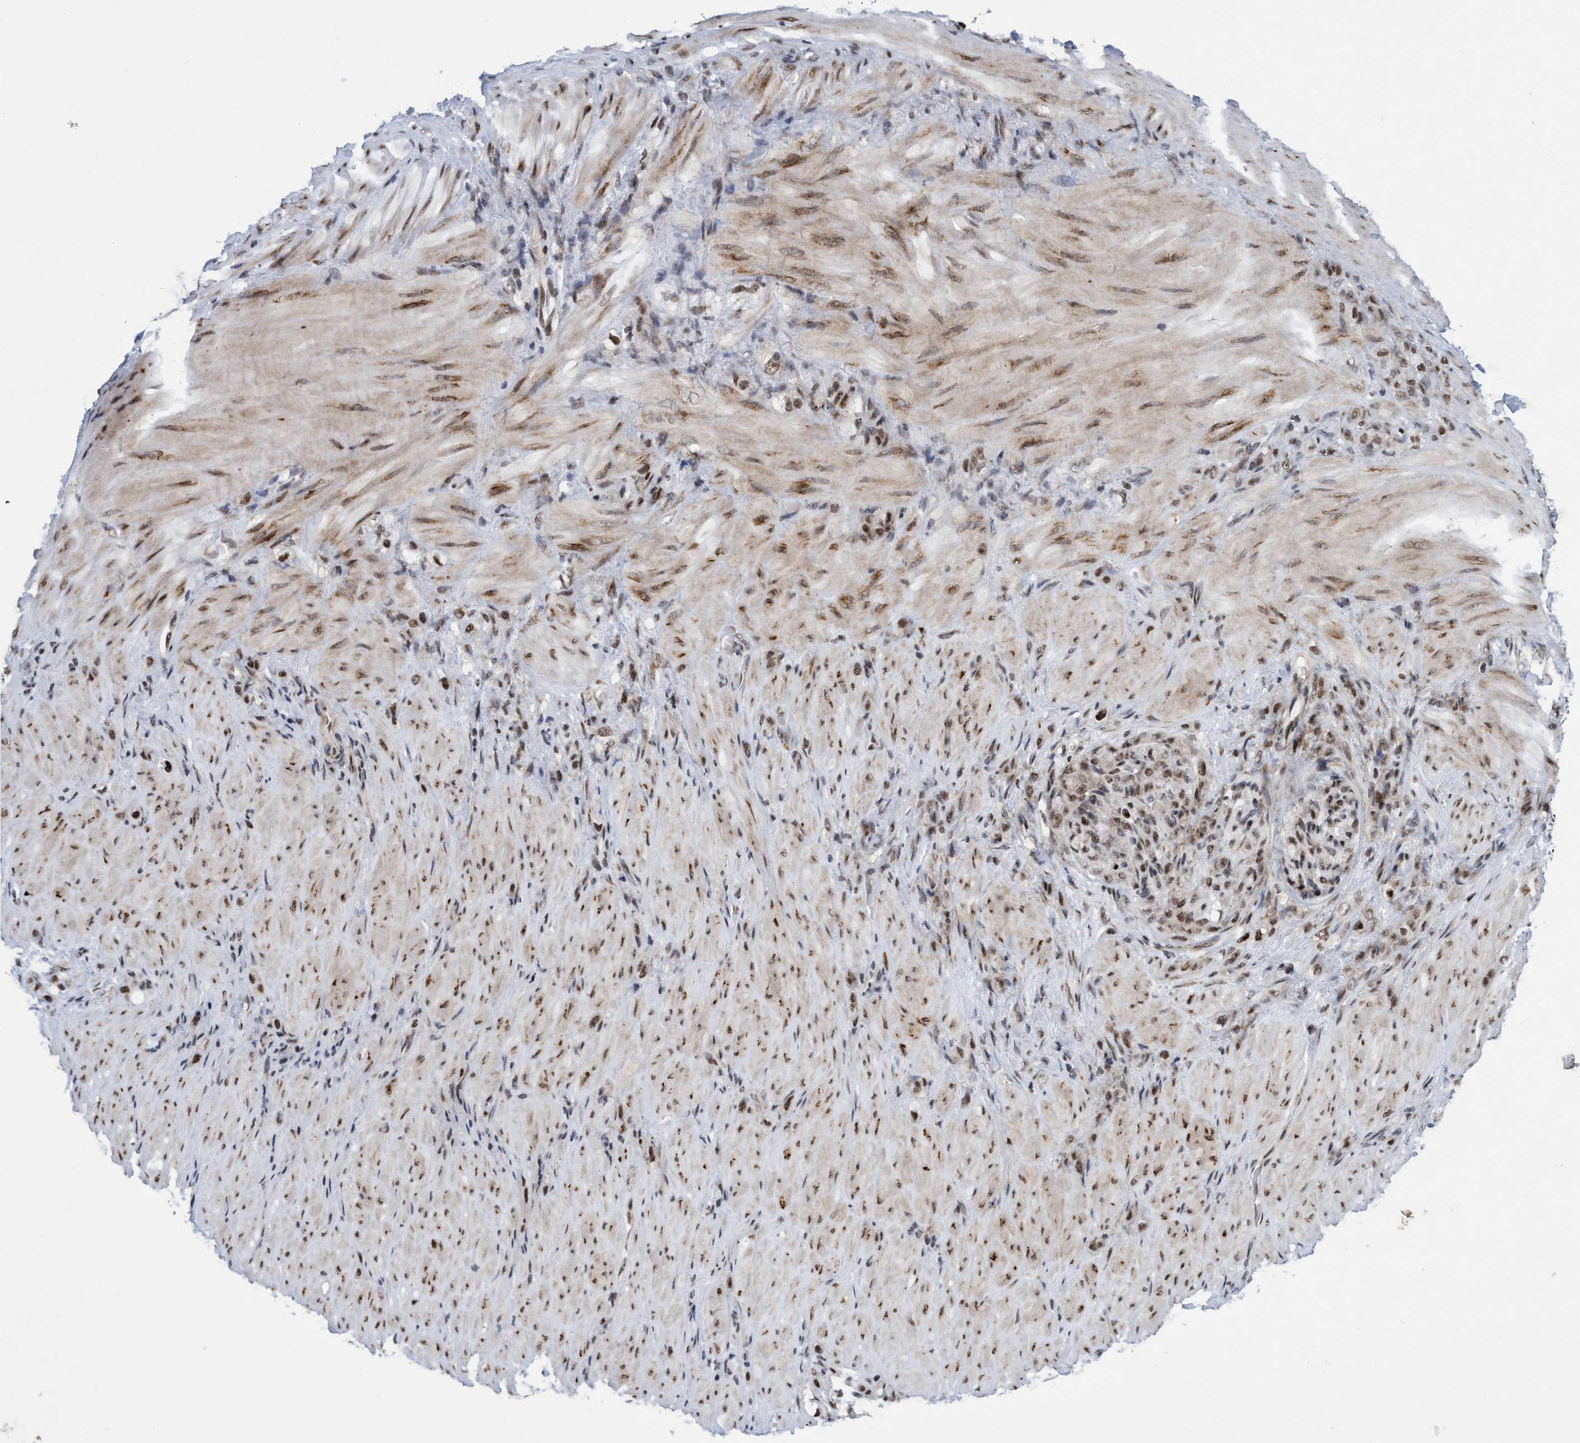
{"staining": {"intensity": "weak", "quantity": ">75%", "location": "nuclear"}, "tissue": "stomach cancer", "cell_type": "Tumor cells", "image_type": "cancer", "snomed": [{"axis": "morphology", "description": "Normal tissue, NOS"}, {"axis": "morphology", "description": "Adenocarcinoma, NOS"}, {"axis": "topography", "description": "Stomach"}], "caption": "DAB immunohistochemical staining of human stomach adenocarcinoma reveals weak nuclear protein staining in approximately >75% of tumor cells.", "gene": "GLT6D1", "patient": {"sex": "male", "age": 82}}